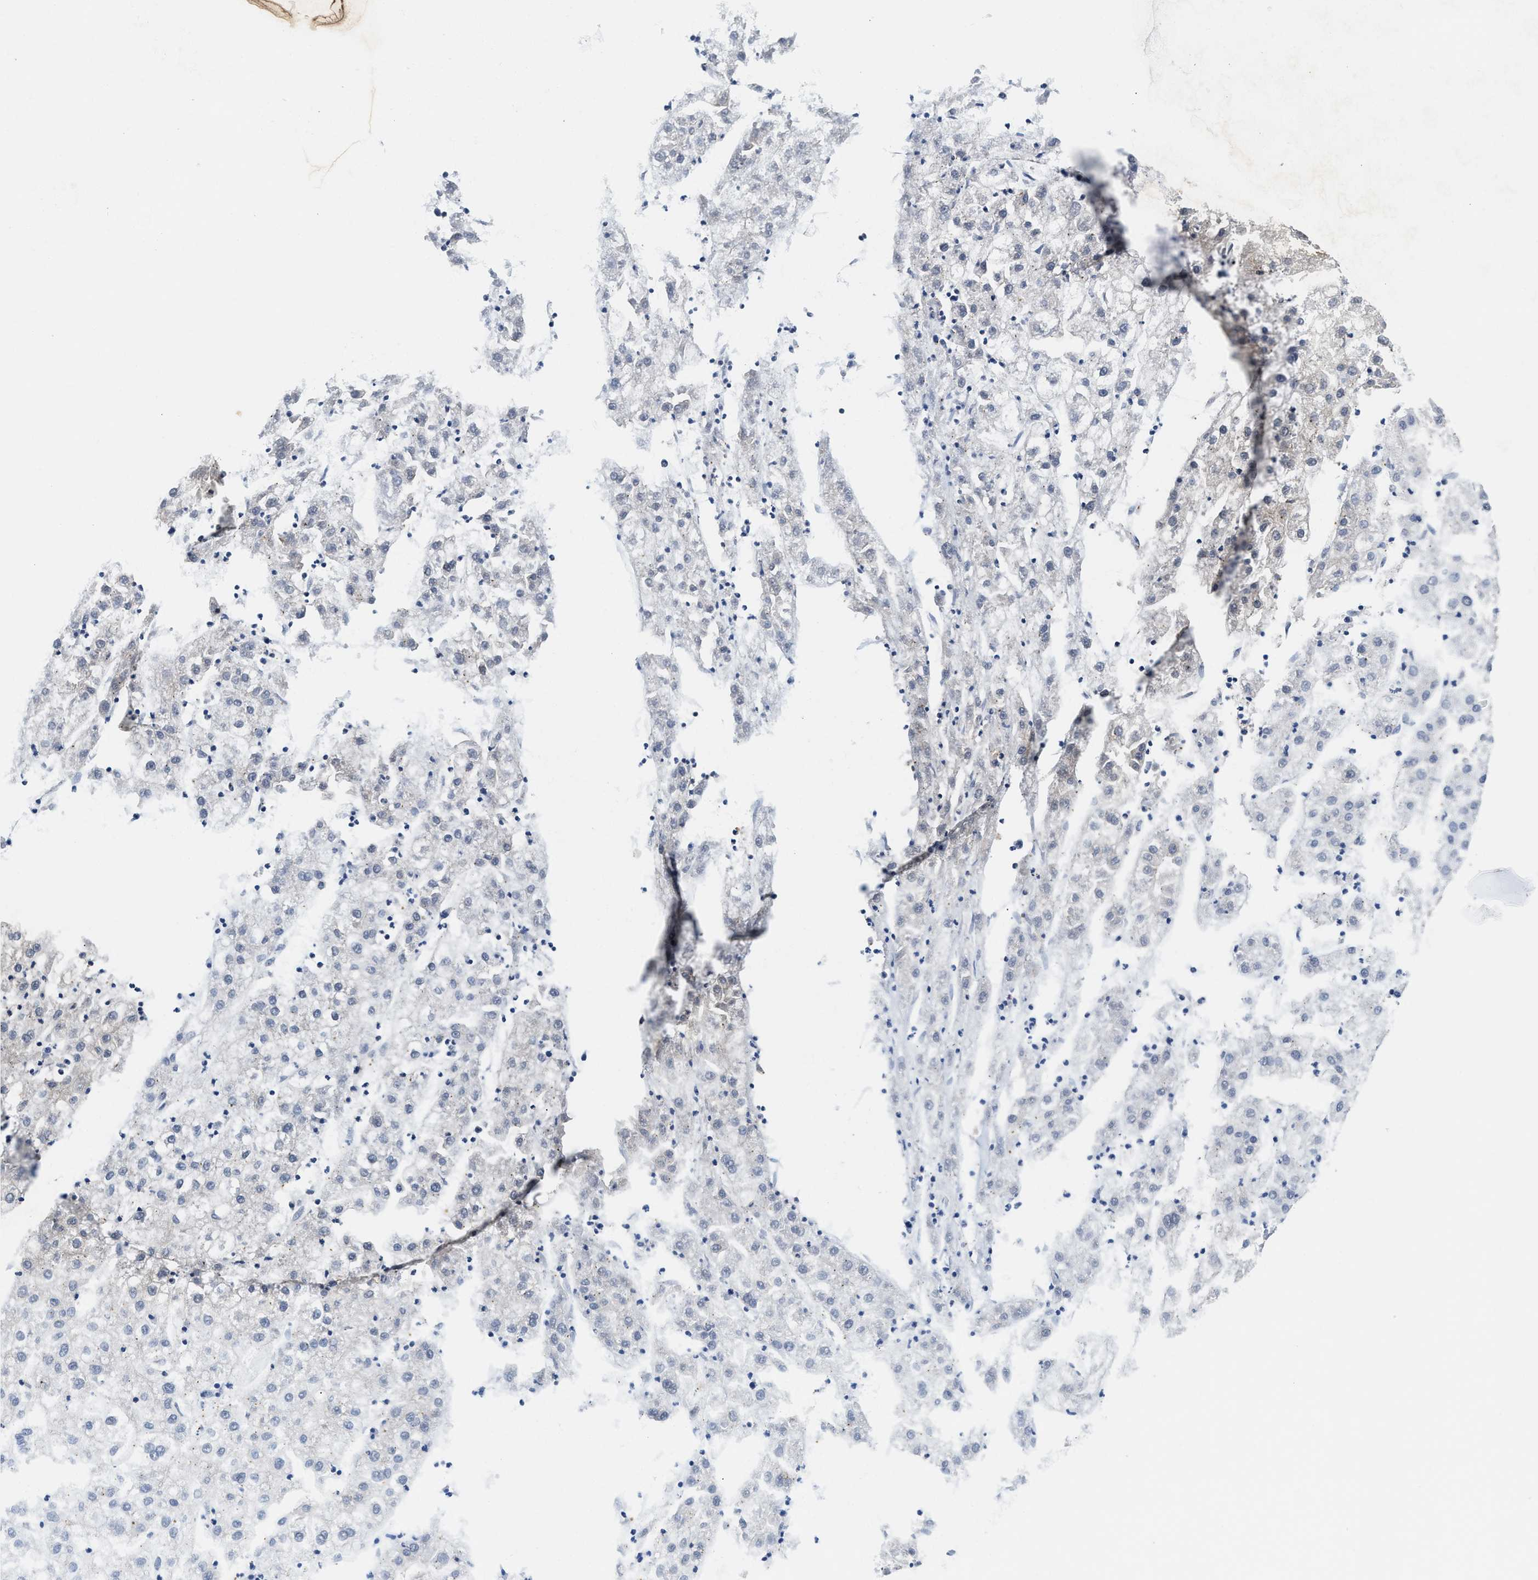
{"staining": {"intensity": "negative", "quantity": "none", "location": "none"}, "tissue": "liver cancer", "cell_type": "Tumor cells", "image_type": "cancer", "snomed": [{"axis": "morphology", "description": "Carcinoma, Hepatocellular, NOS"}, {"axis": "topography", "description": "Liver"}], "caption": "Immunohistochemical staining of hepatocellular carcinoma (liver) reveals no significant expression in tumor cells. Brightfield microscopy of IHC stained with DAB (brown) and hematoxylin (blue), captured at high magnification.", "gene": "INIP", "patient": {"sex": "male", "age": 72}}